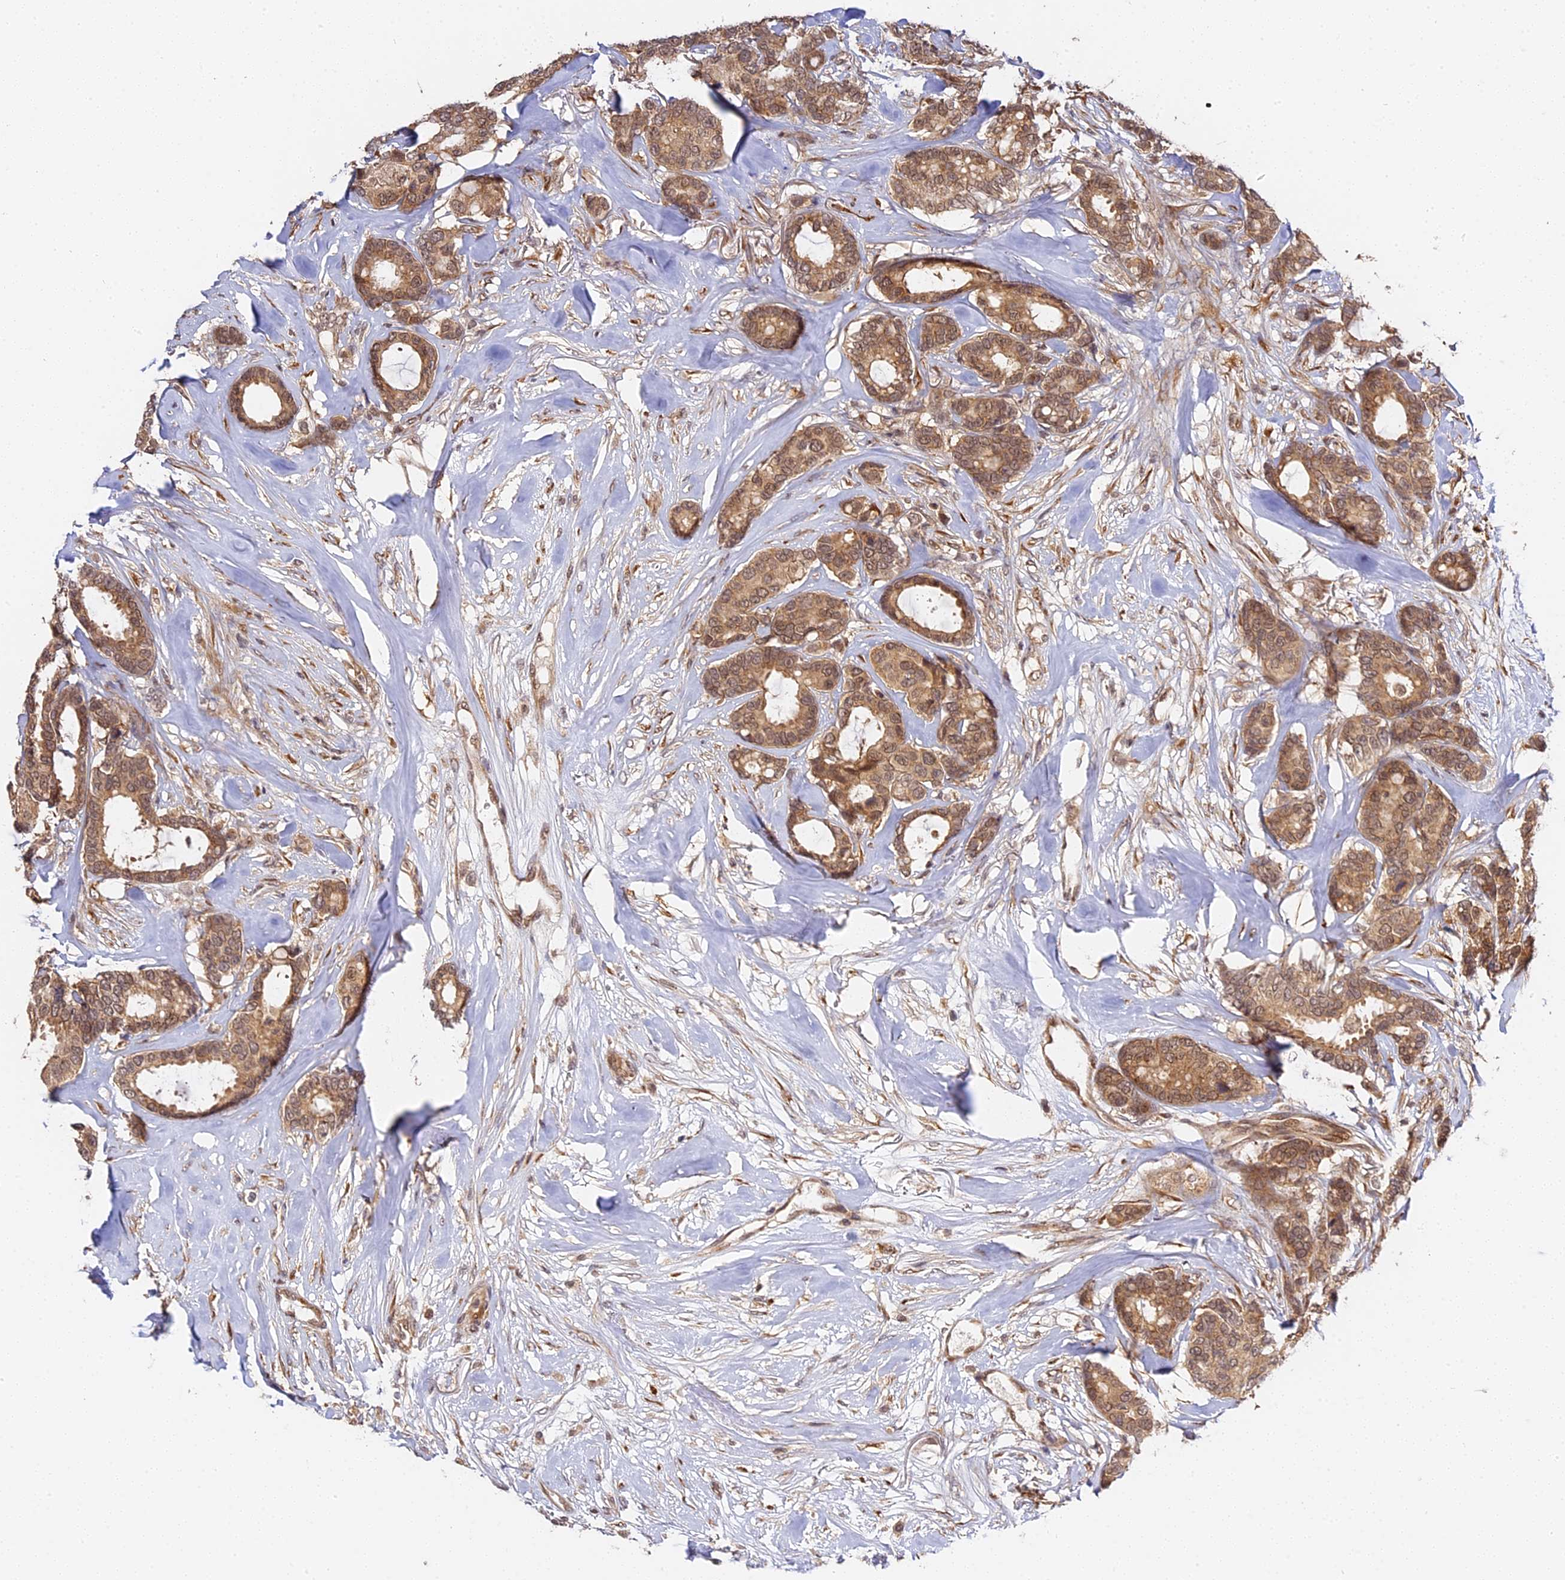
{"staining": {"intensity": "moderate", "quantity": ">75%", "location": "cytoplasmic/membranous"}, "tissue": "breast cancer", "cell_type": "Tumor cells", "image_type": "cancer", "snomed": [{"axis": "morphology", "description": "Duct carcinoma"}, {"axis": "topography", "description": "Breast"}], "caption": "Immunohistochemistry photomicrograph of breast infiltrating ductal carcinoma stained for a protein (brown), which demonstrates medium levels of moderate cytoplasmic/membranous expression in approximately >75% of tumor cells.", "gene": "IMPACT", "patient": {"sex": "female", "age": 87}}